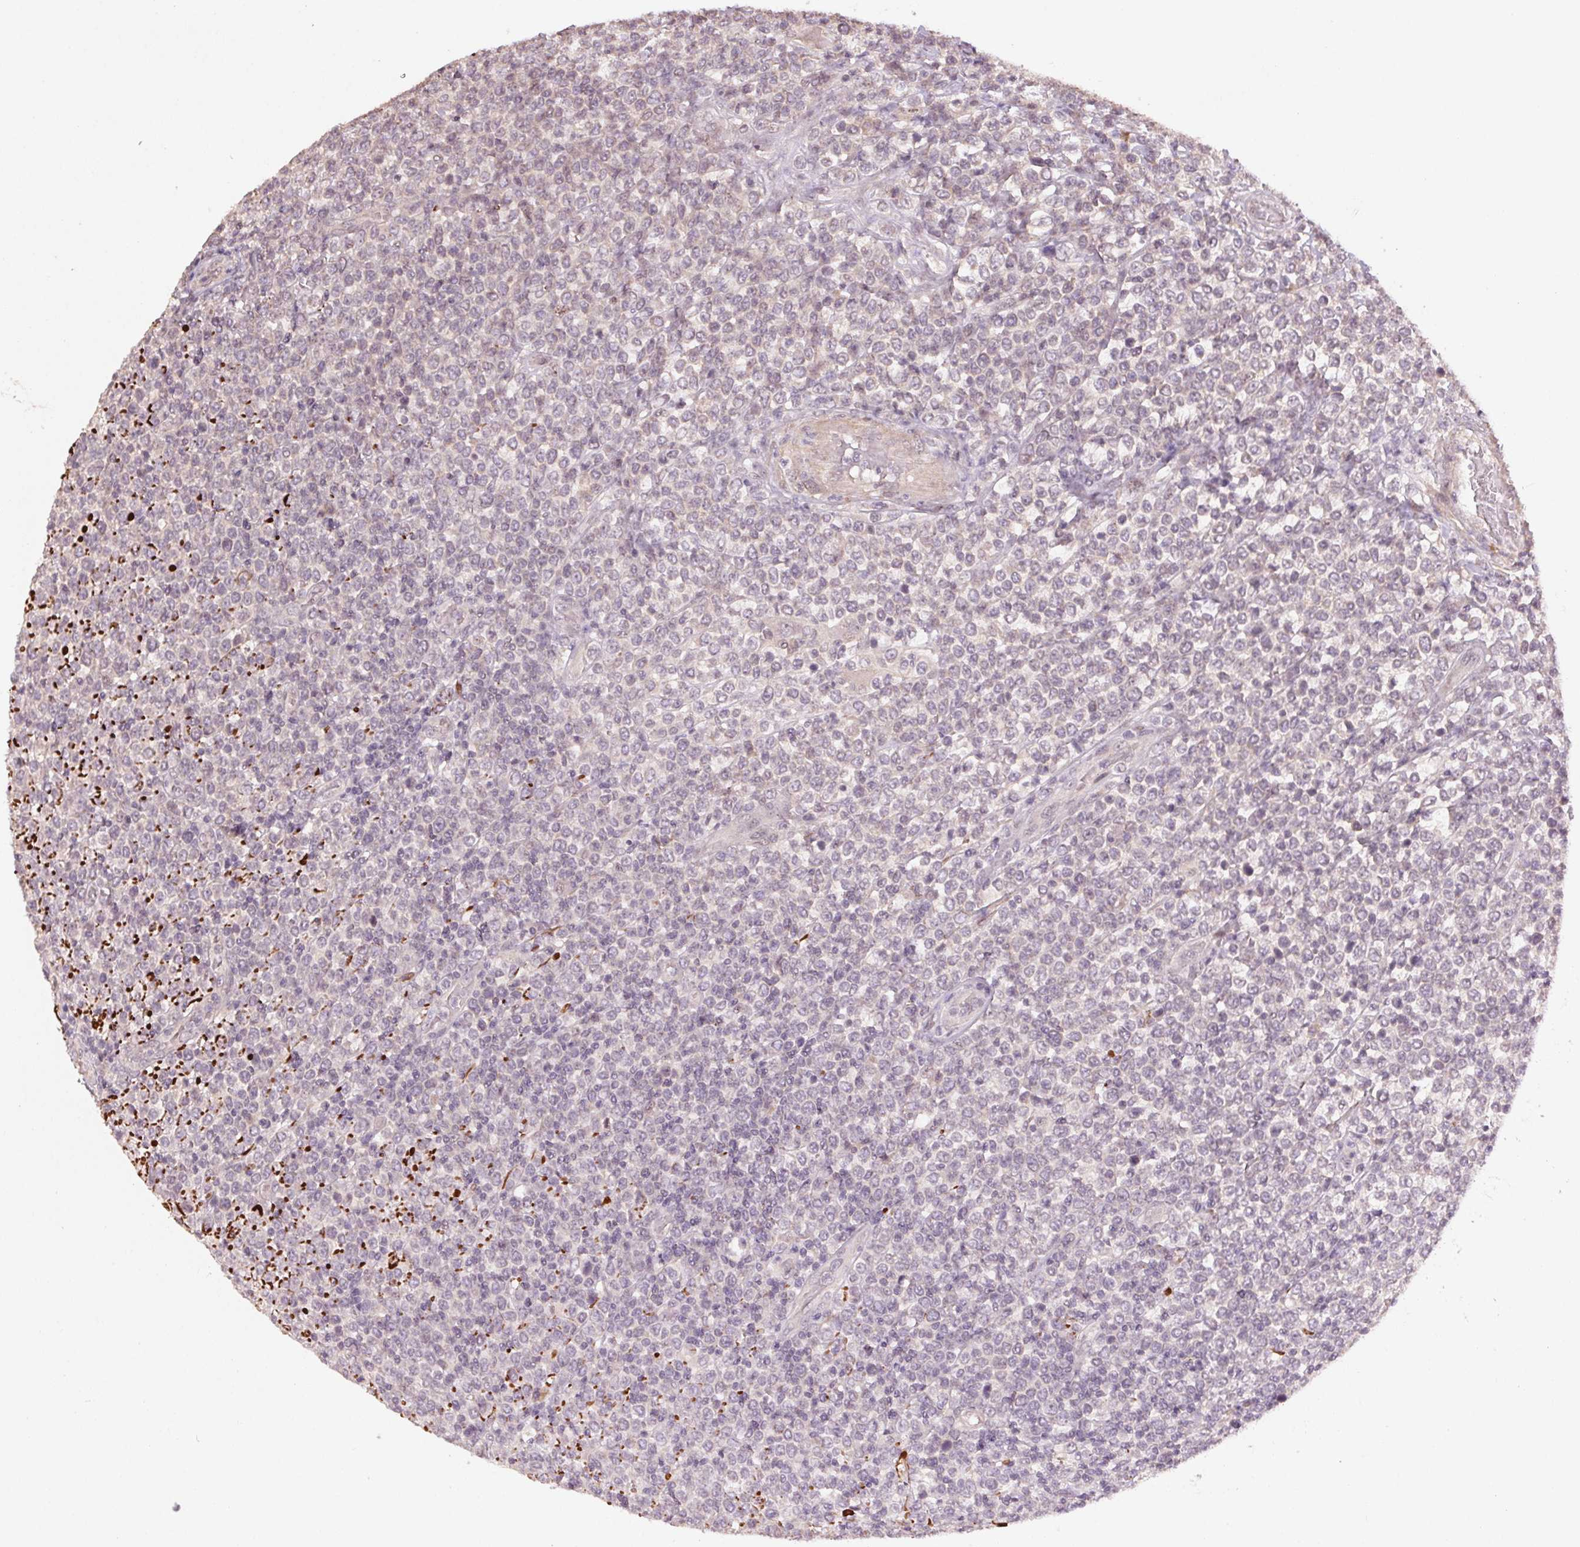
{"staining": {"intensity": "negative", "quantity": "none", "location": "none"}, "tissue": "lymphoma", "cell_type": "Tumor cells", "image_type": "cancer", "snomed": [{"axis": "morphology", "description": "Malignant lymphoma, non-Hodgkin's type, High grade"}, {"axis": "topography", "description": "Soft tissue"}], "caption": "There is no significant positivity in tumor cells of lymphoma.", "gene": "SMLR1", "patient": {"sex": "female", "age": 56}}